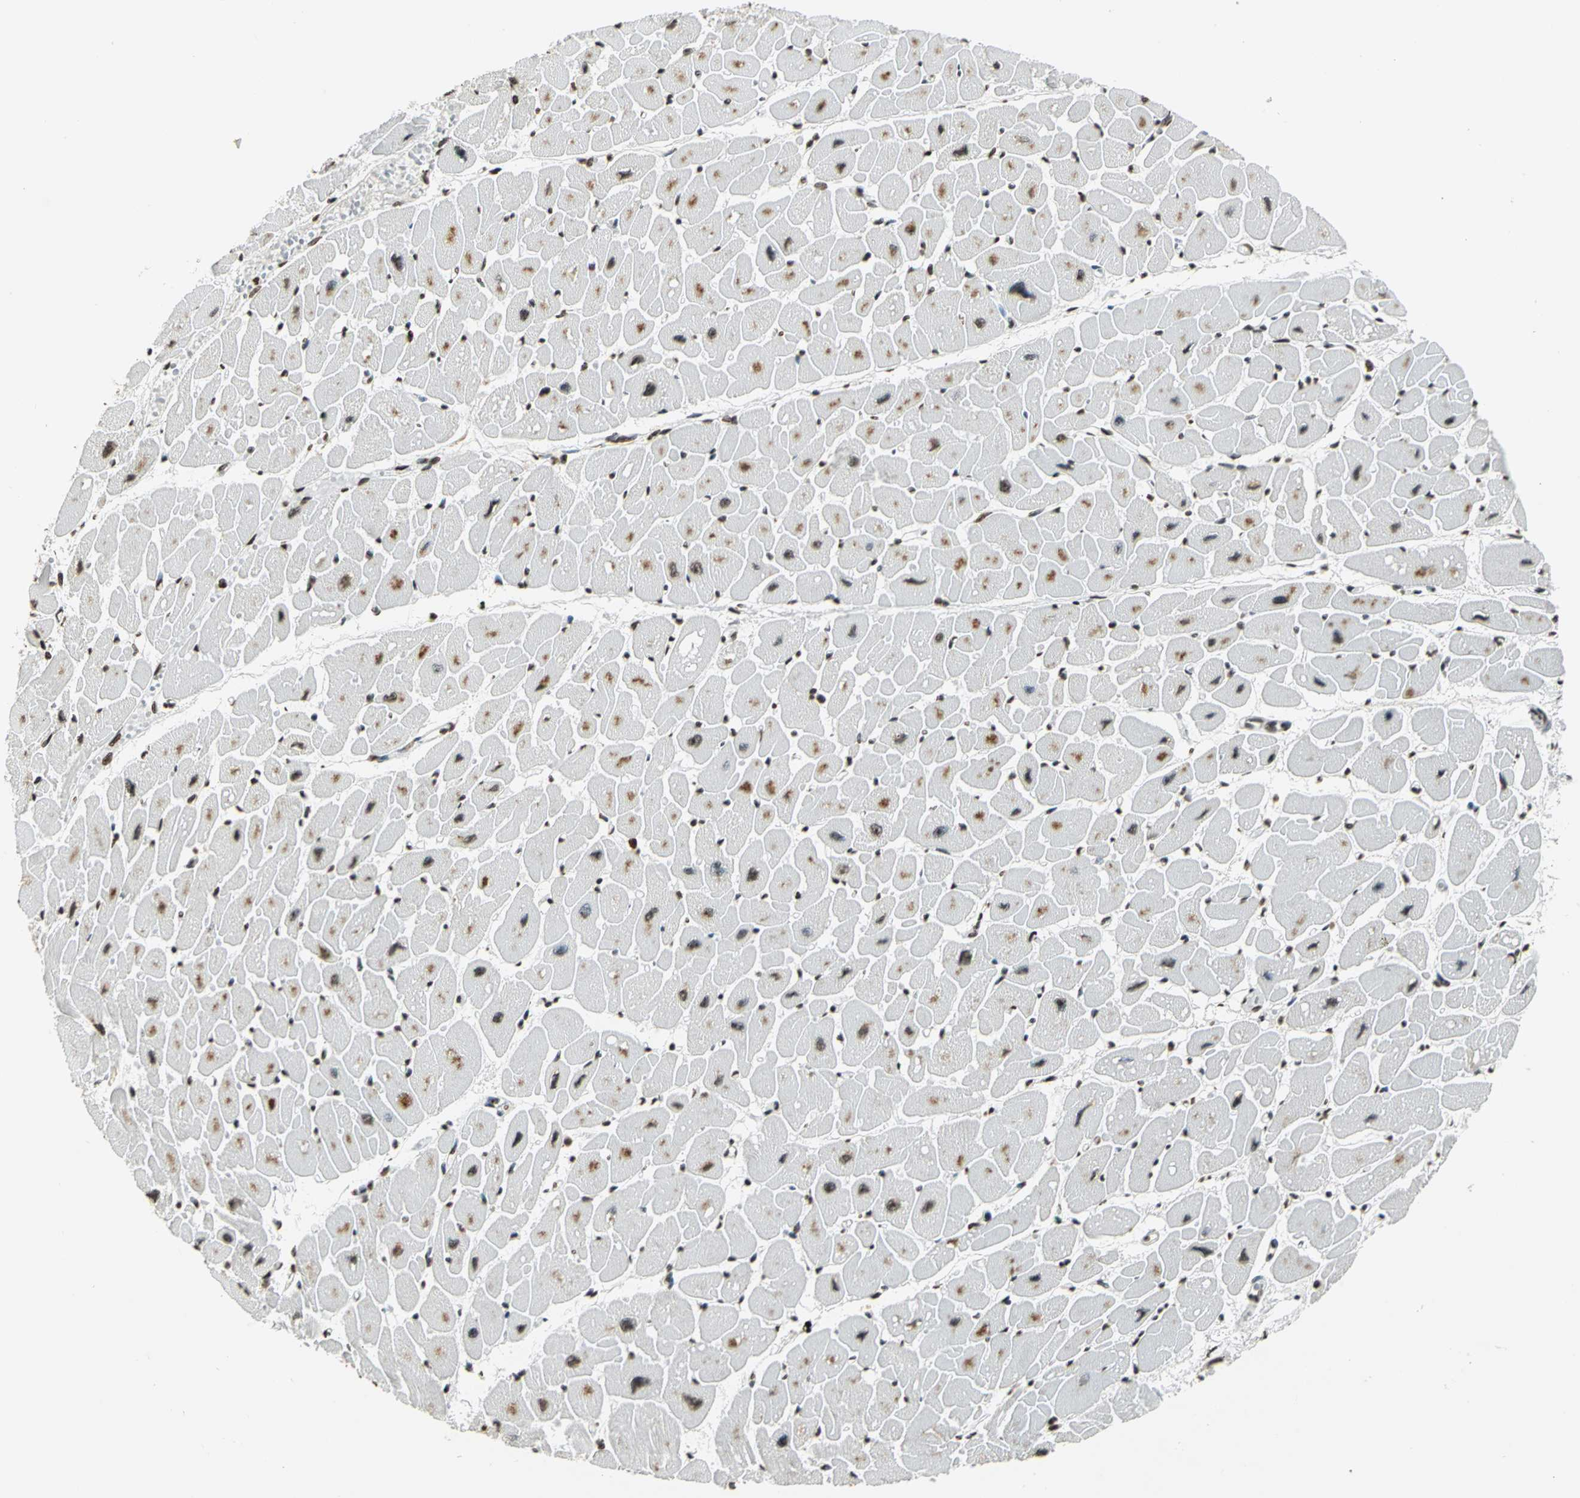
{"staining": {"intensity": "strong", "quantity": ">75%", "location": "nuclear"}, "tissue": "heart muscle", "cell_type": "Cardiomyocytes", "image_type": "normal", "snomed": [{"axis": "morphology", "description": "Normal tissue, NOS"}, {"axis": "topography", "description": "Heart"}], "caption": "Cardiomyocytes show strong nuclear positivity in approximately >75% of cells in normal heart muscle. (DAB (3,3'-diaminobenzidine) IHC with brightfield microscopy, high magnification).", "gene": "MCM4", "patient": {"sex": "female", "age": 54}}